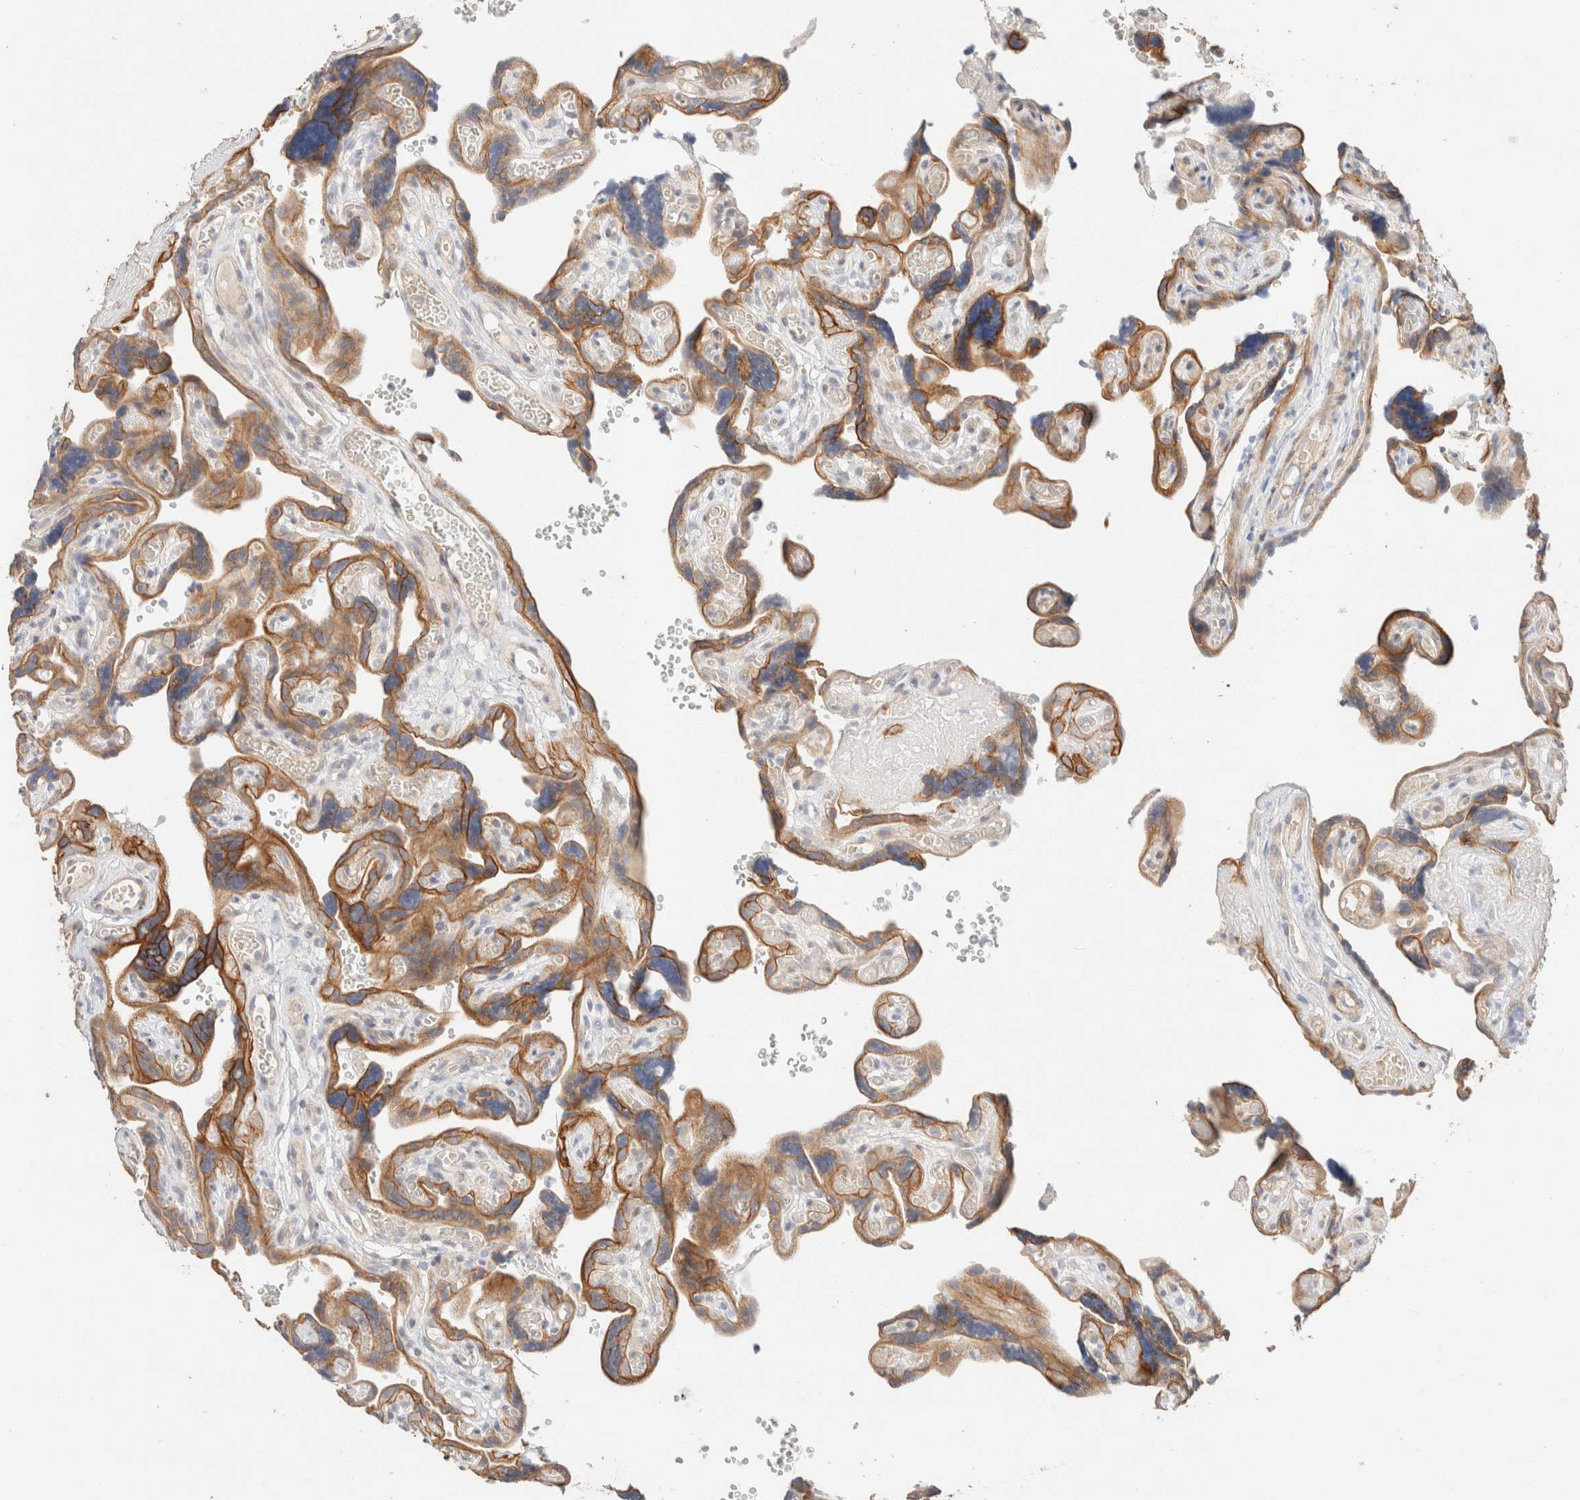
{"staining": {"intensity": "moderate", "quantity": ">75%", "location": "cytoplasmic/membranous"}, "tissue": "placenta", "cell_type": "Trophoblastic cells", "image_type": "normal", "snomed": [{"axis": "morphology", "description": "Normal tissue, NOS"}, {"axis": "topography", "description": "Placenta"}], "caption": "A photomicrograph showing moderate cytoplasmic/membranous expression in approximately >75% of trophoblastic cells in benign placenta, as visualized by brown immunohistochemical staining.", "gene": "CSNK1E", "patient": {"sex": "female", "age": 30}}